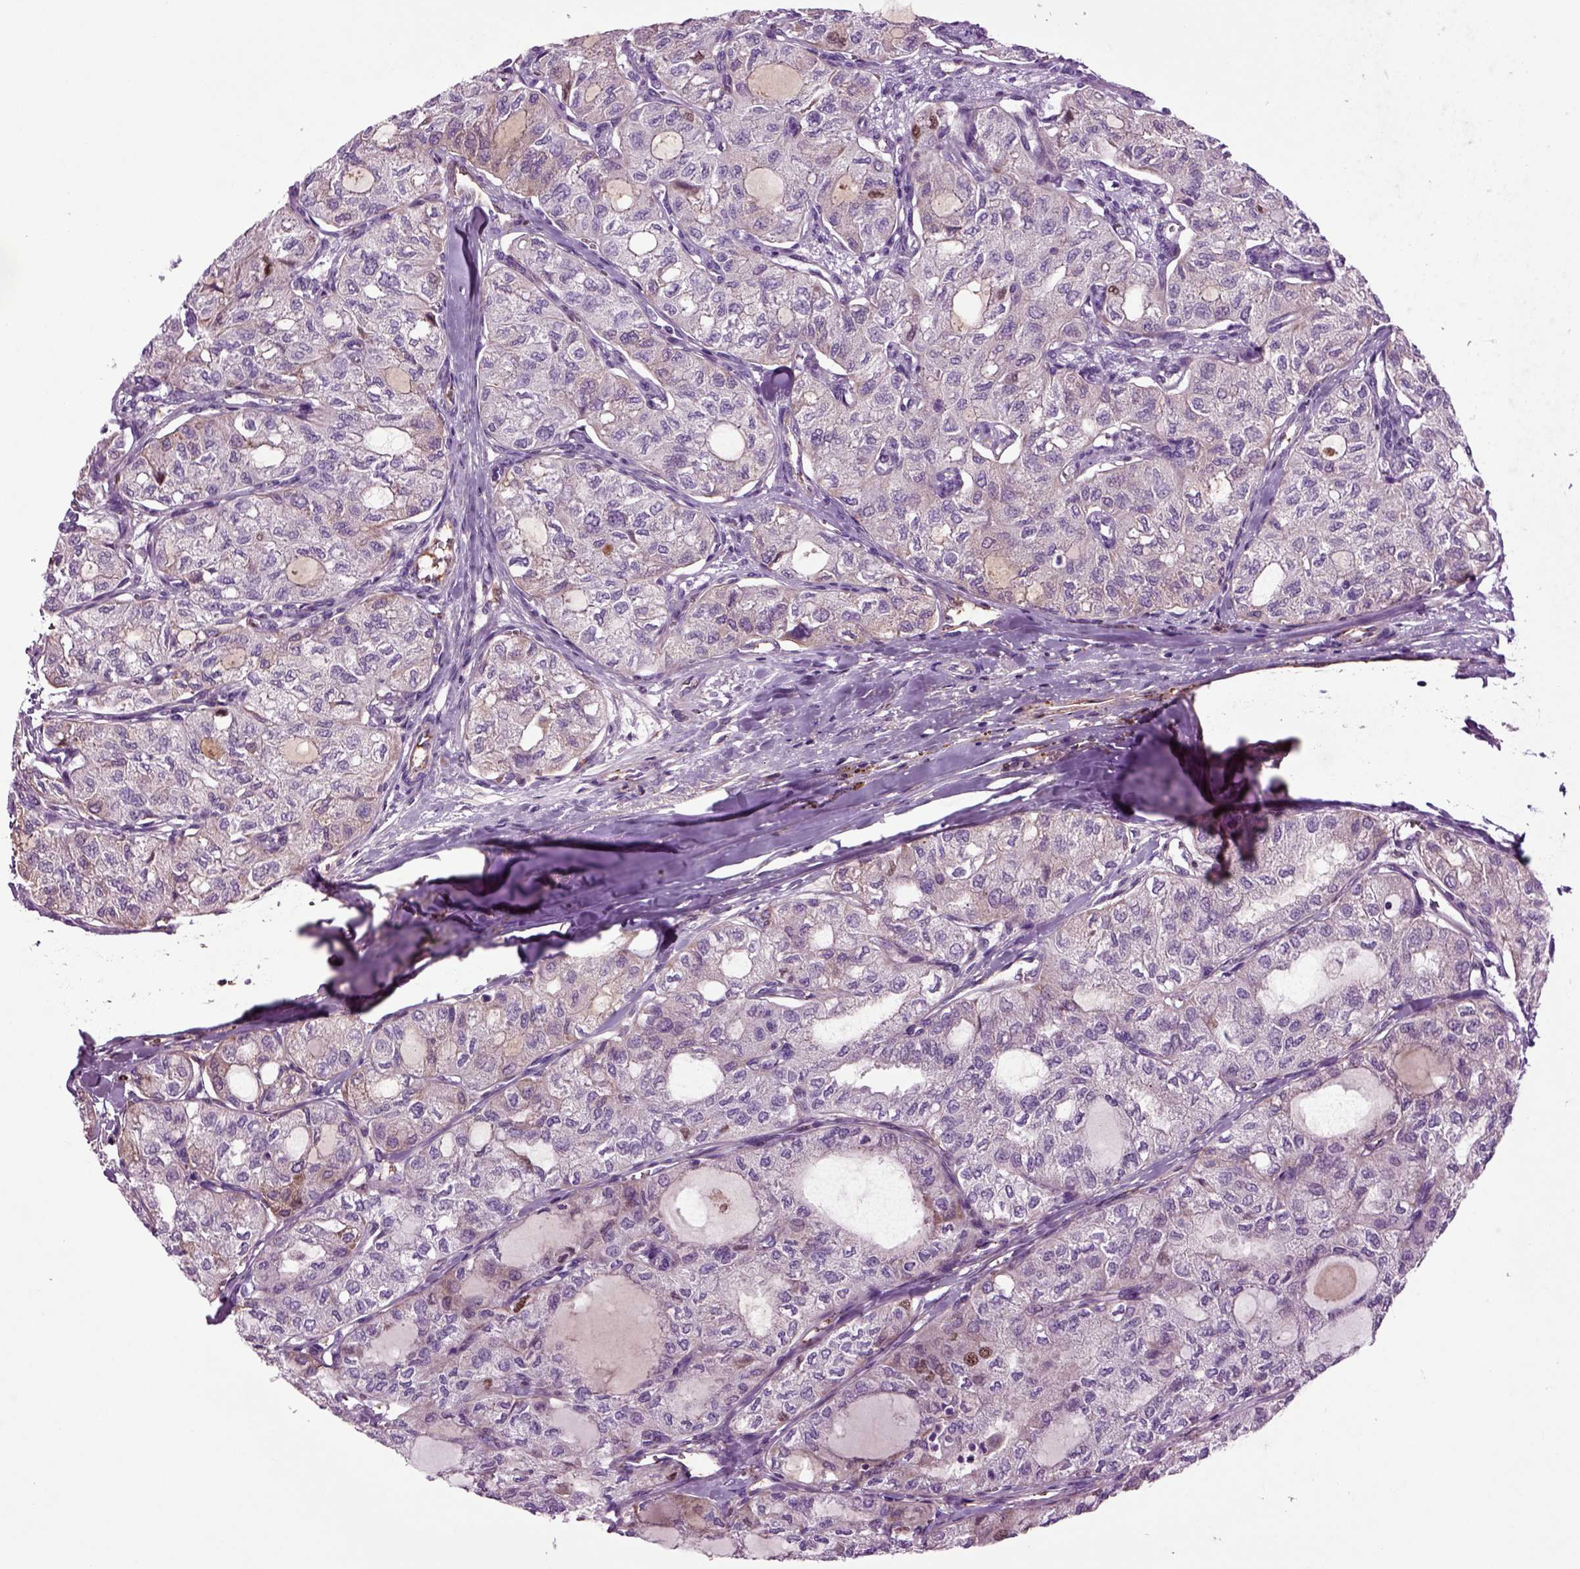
{"staining": {"intensity": "negative", "quantity": "none", "location": "none"}, "tissue": "thyroid cancer", "cell_type": "Tumor cells", "image_type": "cancer", "snomed": [{"axis": "morphology", "description": "Follicular adenoma carcinoma, NOS"}, {"axis": "topography", "description": "Thyroid gland"}], "caption": "Tumor cells show no significant expression in thyroid cancer (follicular adenoma carcinoma).", "gene": "SPON1", "patient": {"sex": "male", "age": 75}}